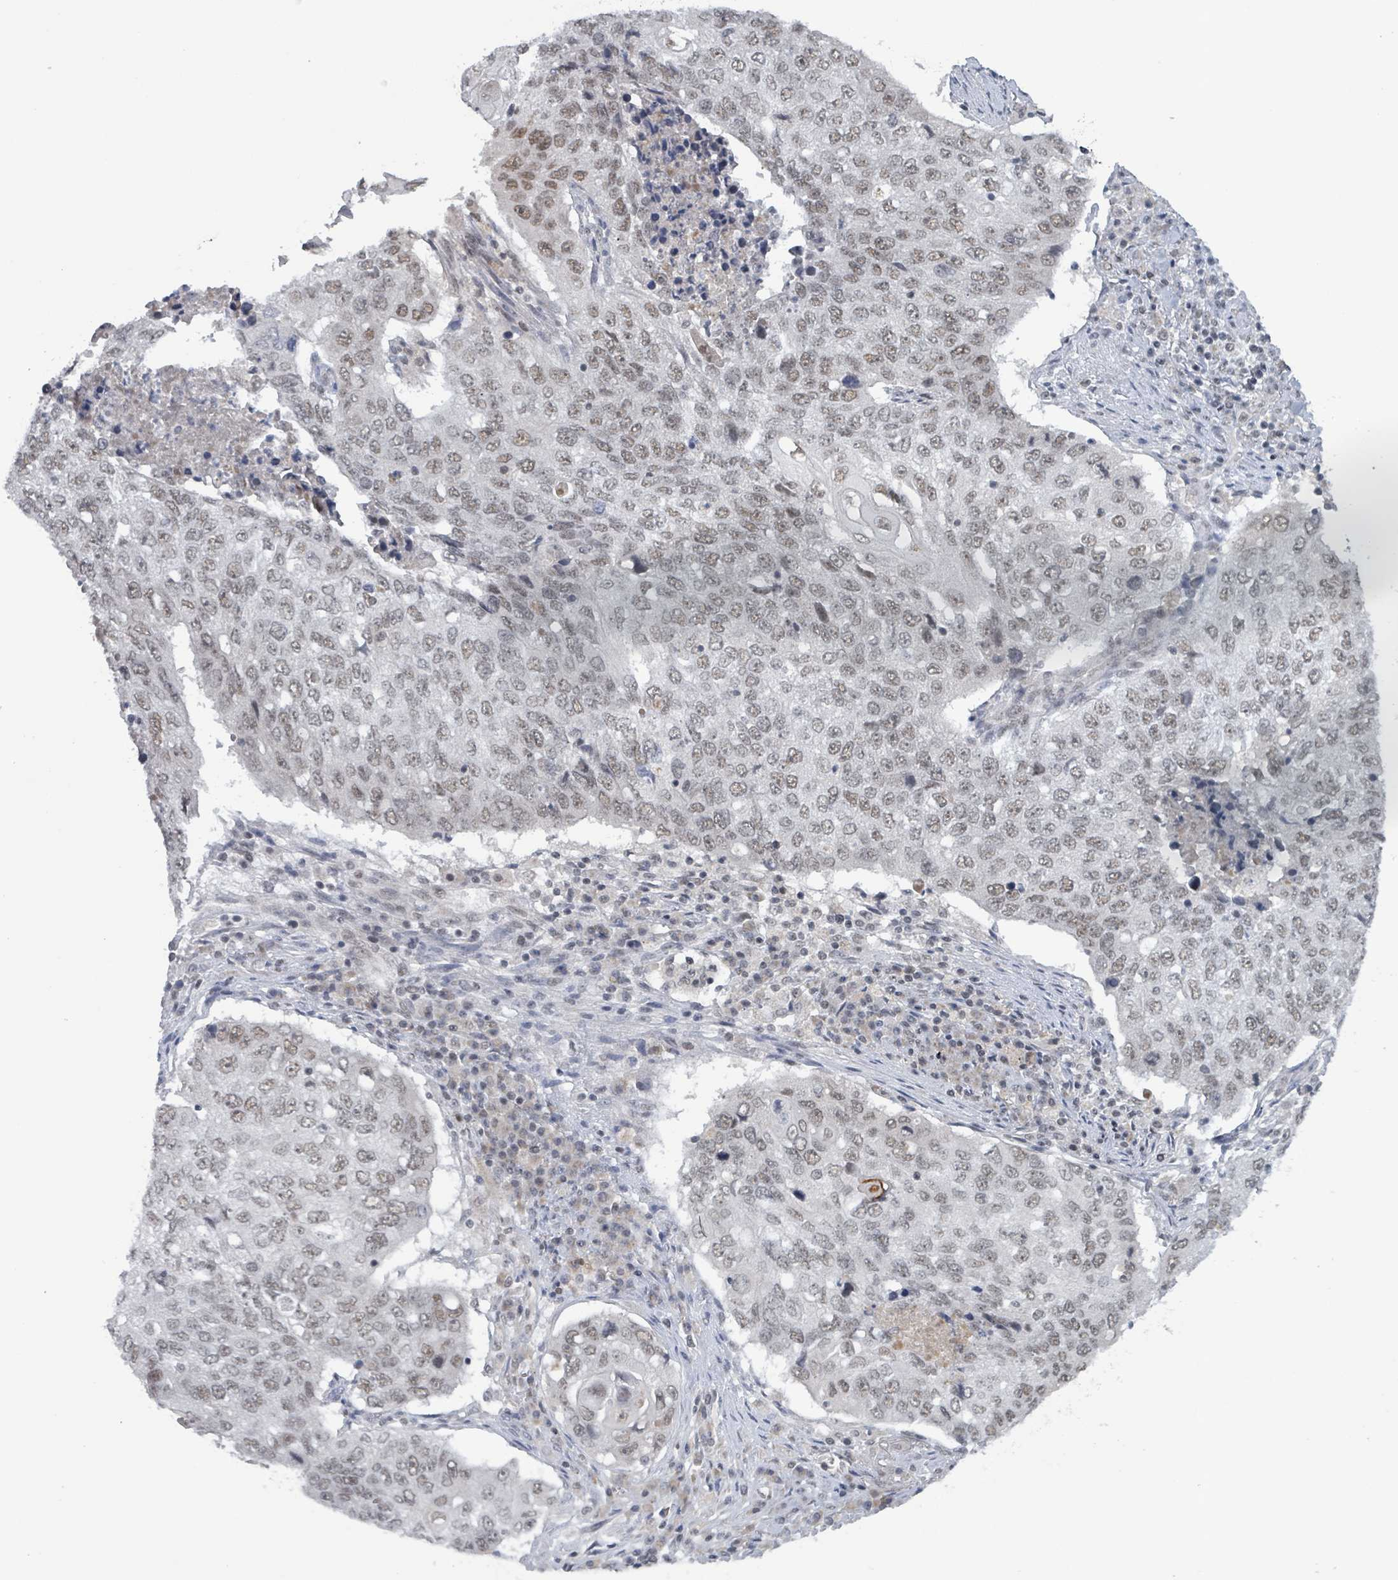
{"staining": {"intensity": "weak", "quantity": "25%-75%", "location": "nuclear"}, "tissue": "lung cancer", "cell_type": "Tumor cells", "image_type": "cancer", "snomed": [{"axis": "morphology", "description": "Squamous cell carcinoma, NOS"}, {"axis": "topography", "description": "Lung"}], "caption": "Immunohistochemistry (DAB) staining of lung cancer (squamous cell carcinoma) reveals weak nuclear protein expression in approximately 25%-75% of tumor cells.", "gene": "BANP", "patient": {"sex": "female", "age": 63}}